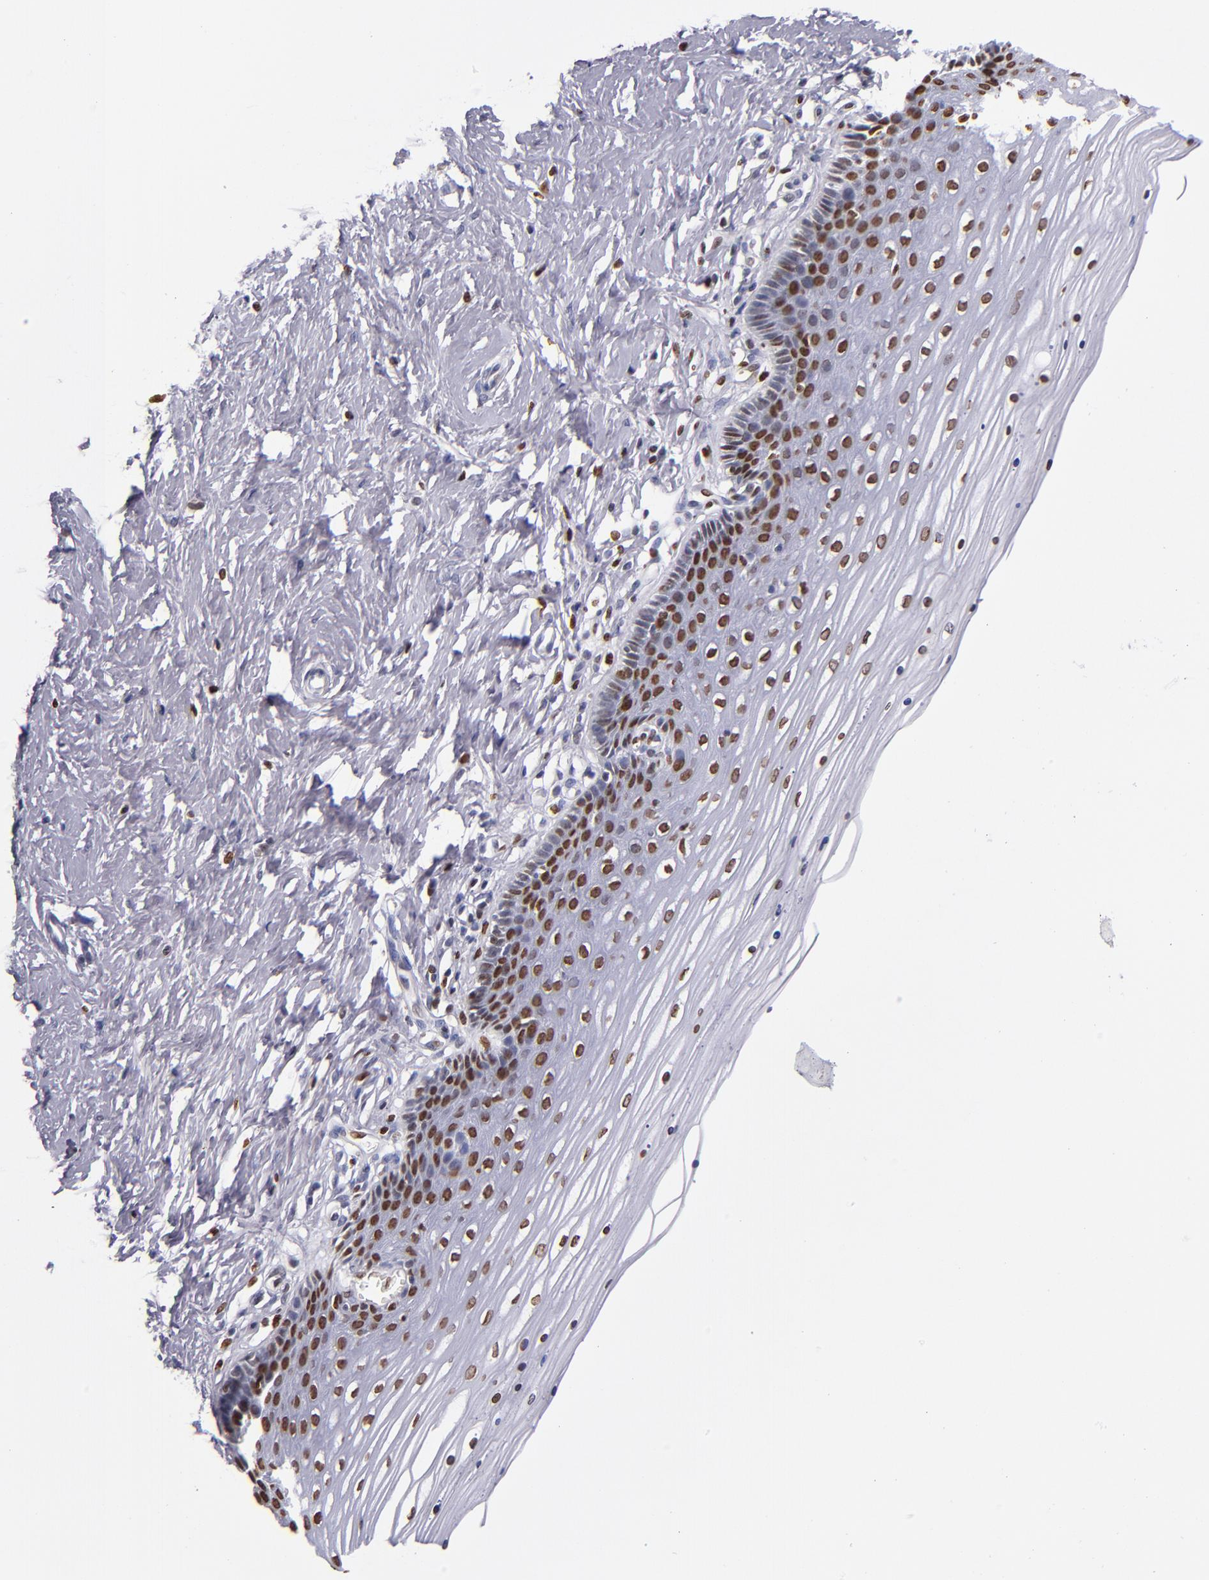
{"staining": {"intensity": "strong", "quantity": ">75%", "location": "nuclear"}, "tissue": "cervix", "cell_type": "Glandular cells", "image_type": "normal", "snomed": [{"axis": "morphology", "description": "Normal tissue, NOS"}, {"axis": "topography", "description": "Cervix"}], "caption": "IHC staining of benign cervix, which shows high levels of strong nuclear staining in about >75% of glandular cells indicating strong nuclear protein expression. The staining was performed using DAB (3,3'-diaminobenzidine) (brown) for protein detection and nuclei were counterstained in hematoxylin (blue).", "gene": "CDKL5", "patient": {"sex": "female", "age": 39}}